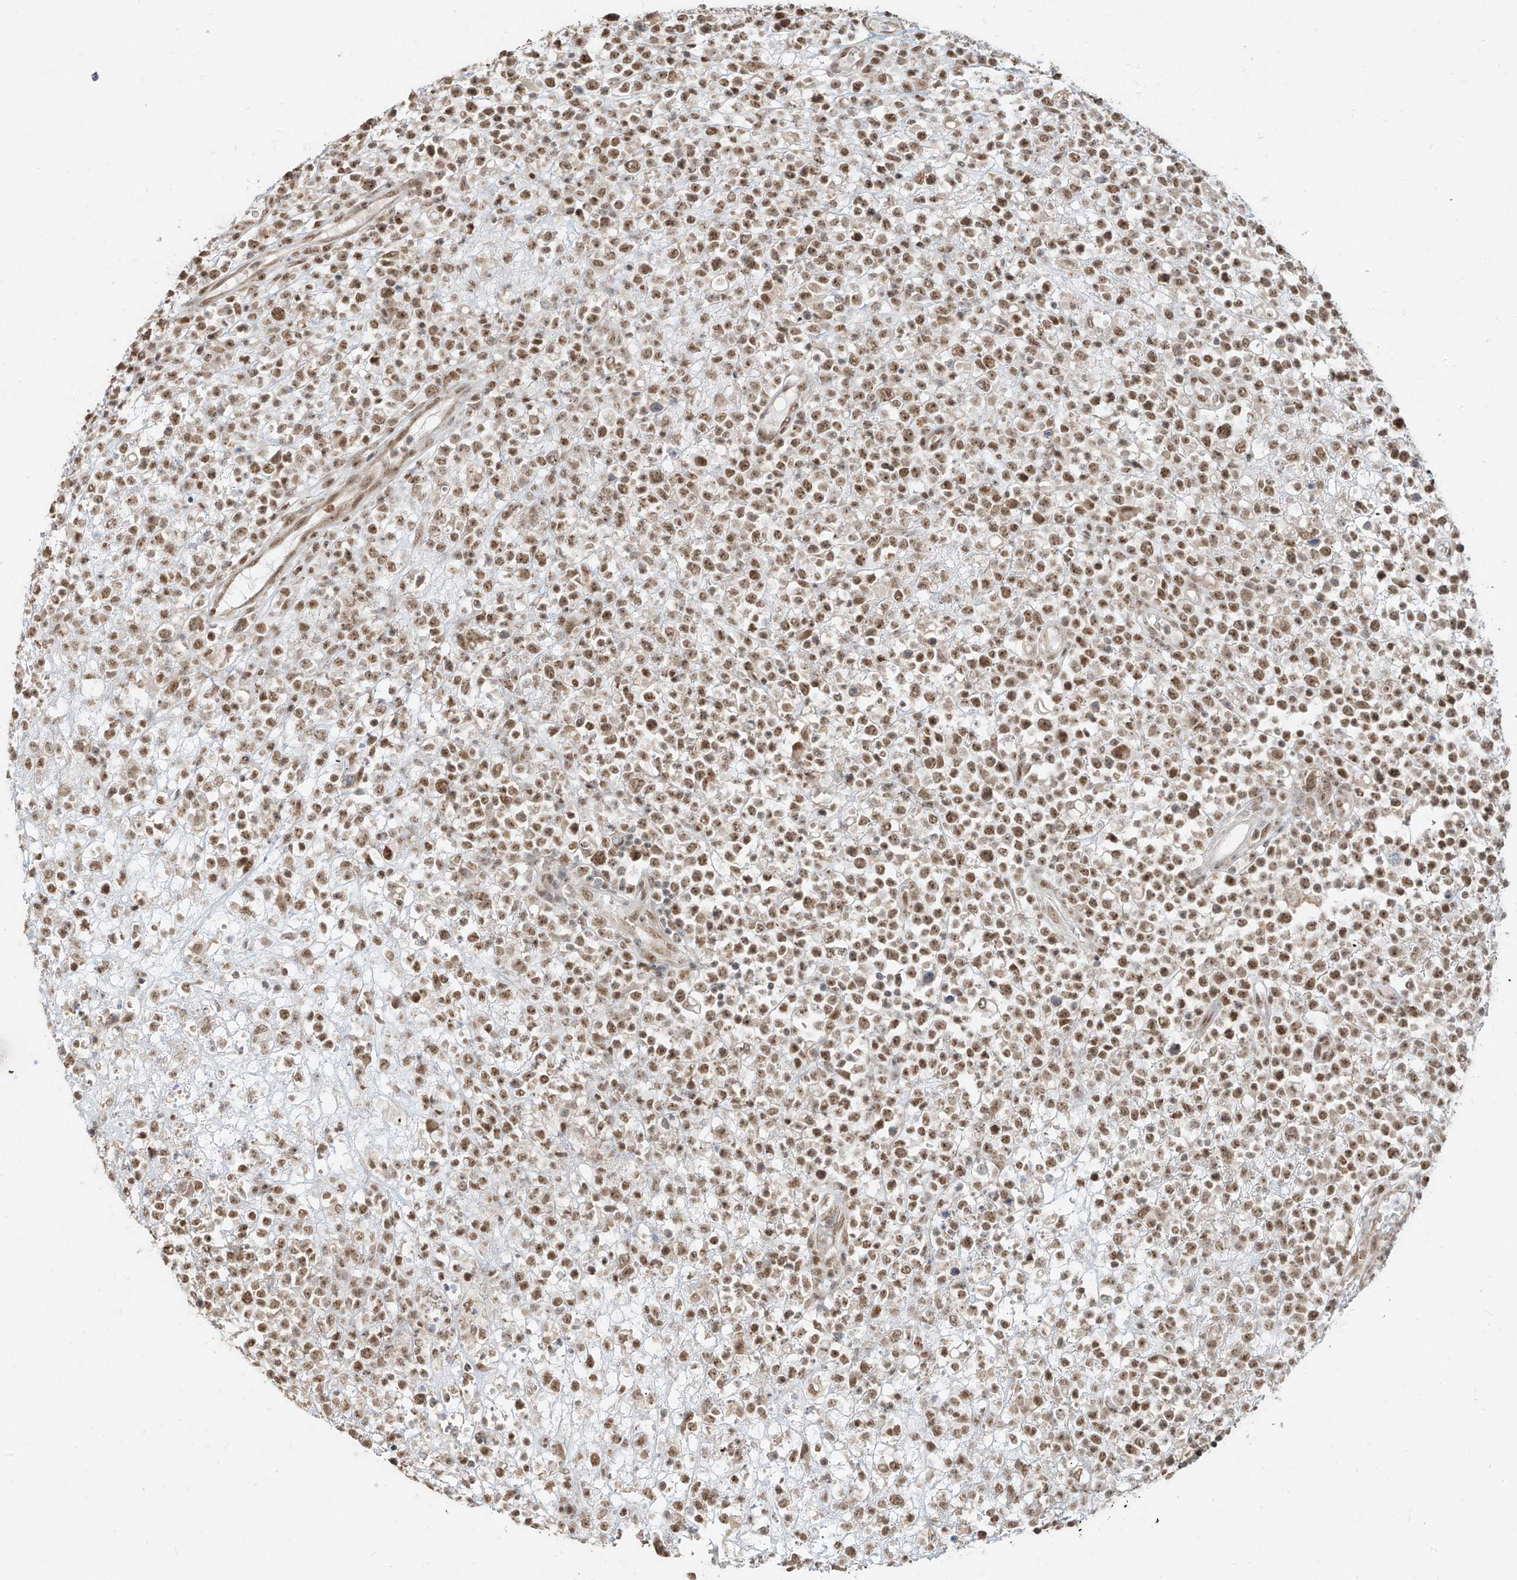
{"staining": {"intensity": "moderate", "quantity": ">75%", "location": "nuclear"}, "tissue": "lymphoma", "cell_type": "Tumor cells", "image_type": "cancer", "snomed": [{"axis": "morphology", "description": "Malignant lymphoma, non-Hodgkin's type, High grade"}, {"axis": "topography", "description": "Colon"}], "caption": "Immunohistochemical staining of lymphoma reveals moderate nuclear protein expression in approximately >75% of tumor cells.", "gene": "ZMYM2", "patient": {"sex": "female", "age": 53}}